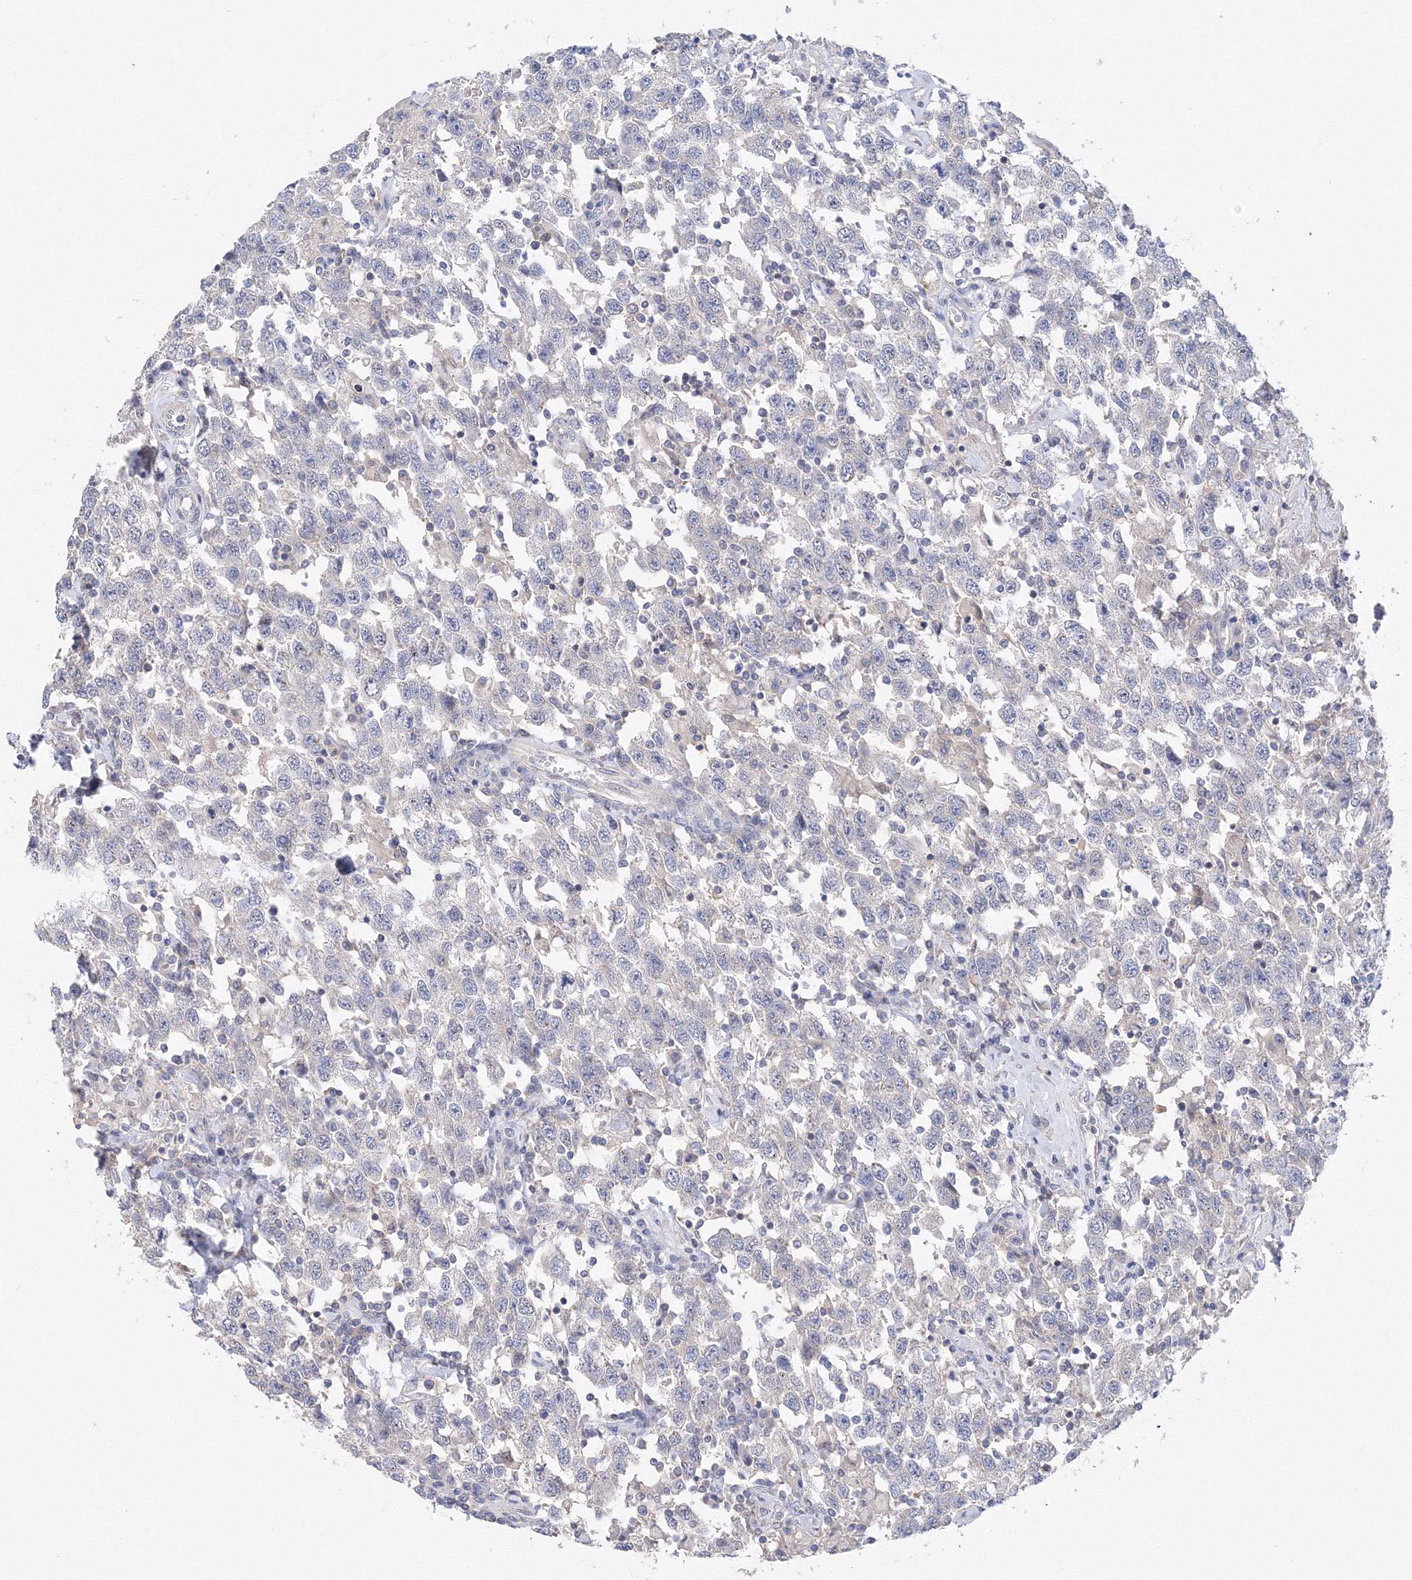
{"staining": {"intensity": "negative", "quantity": "none", "location": "none"}, "tissue": "testis cancer", "cell_type": "Tumor cells", "image_type": "cancer", "snomed": [{"axis": "morphology", "description": "Seminoma, NOS"}, {"axis": "topography", "description": "Testis"}], "caption": "A high-resolution micrograph shows IHC staining of testis cancer, which exhibits no significant expression in tumor cells.", "gene": "DIS3L2", "patient": {"sex": "male", "age": 41}}